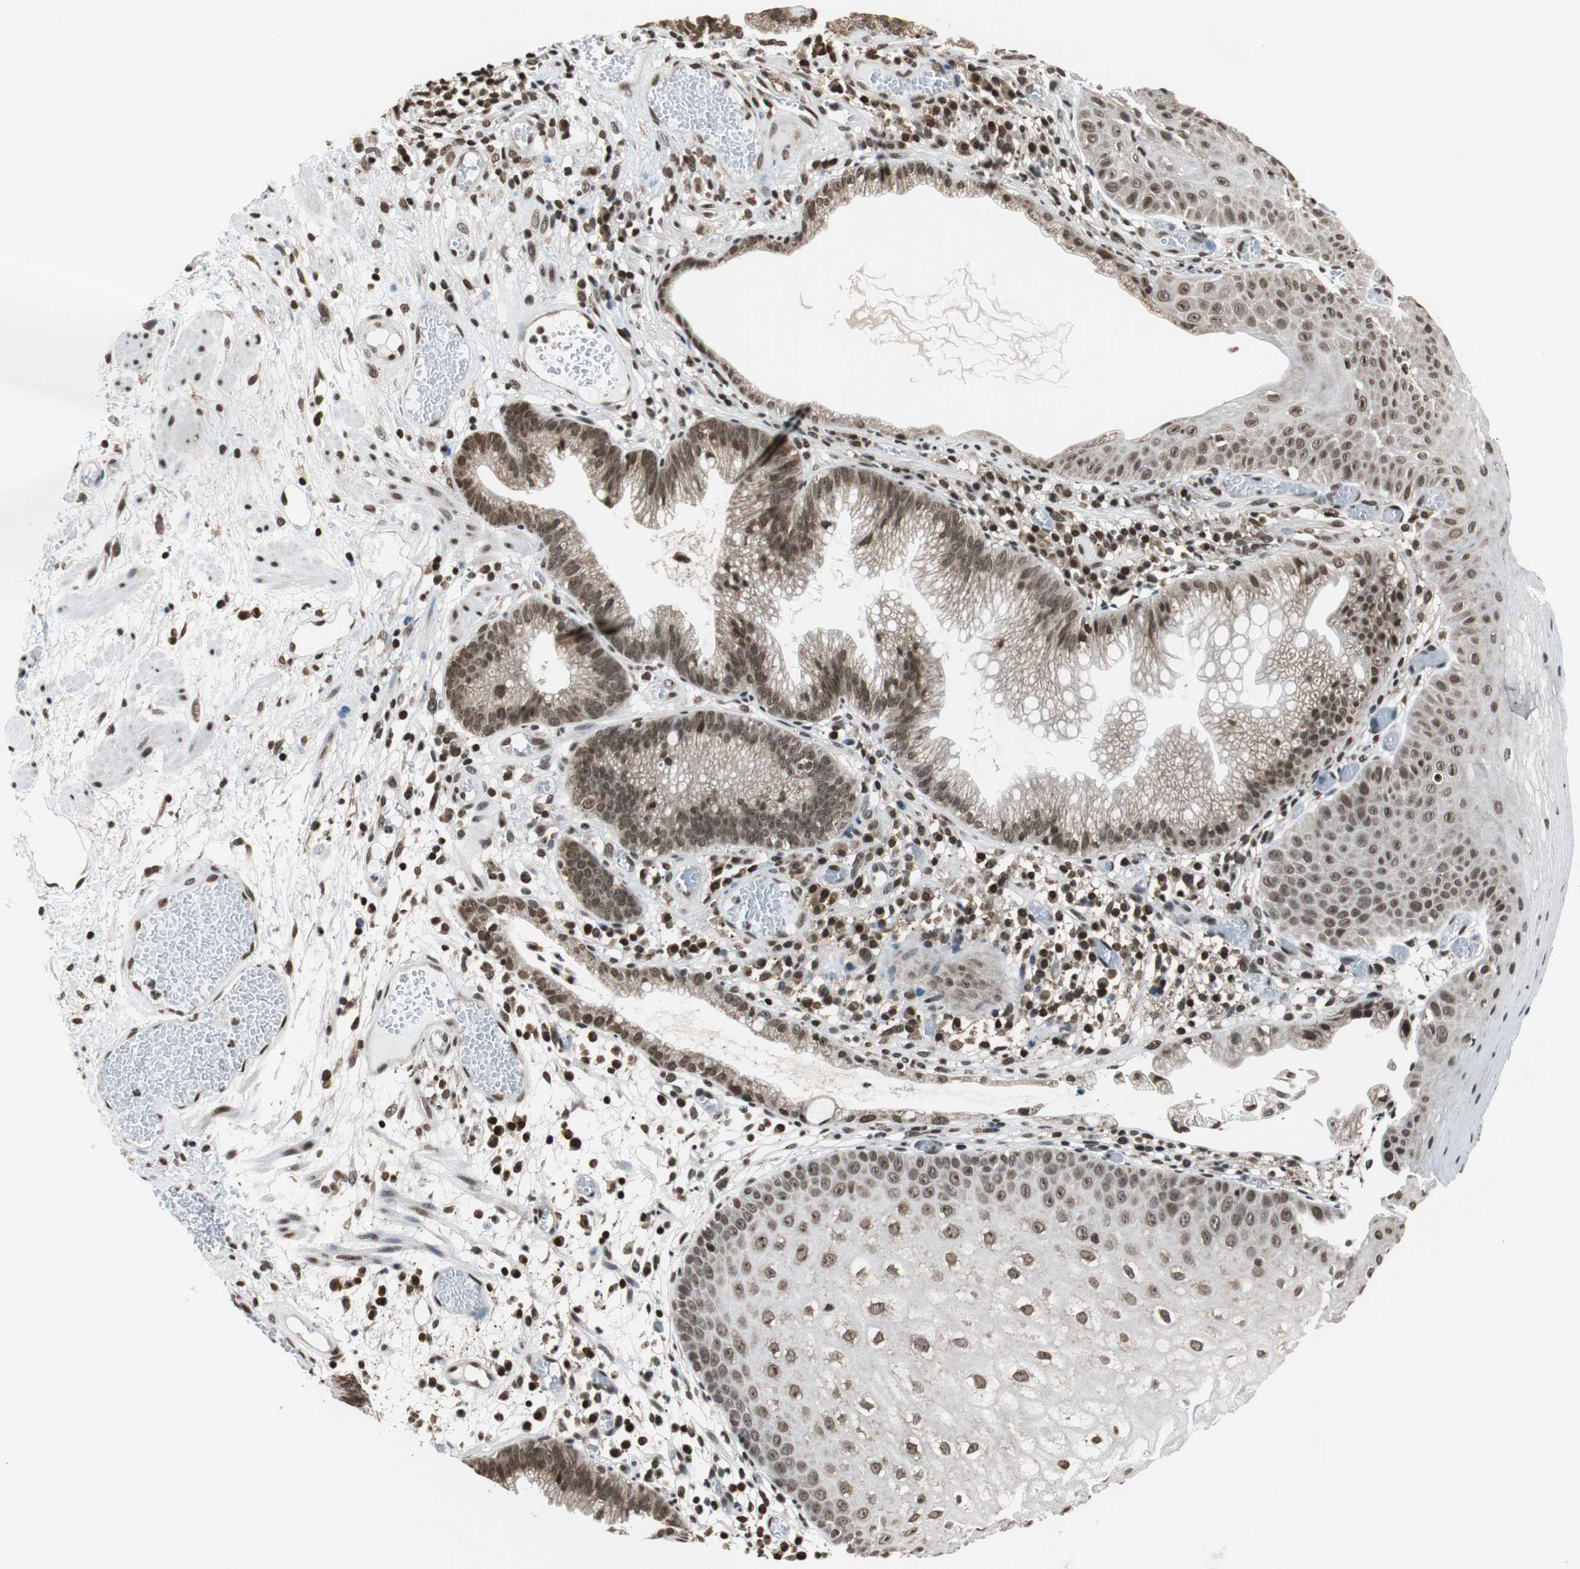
{"staining": {"intensity": "moderate", "quantity": ">75%", "location": "nuclear"}, "tissue": "skin", "cell_type": "Epidermal cells", "image_type": "normal", "snomed": [{"axis": "morphology", "description": "Normal tissue, NOS"}, {"axis": "morphology", "description": "Hemorrhoids"}, {"axis": "morphology", "description": "Inflammation, NOS"}, {"axis": "topography", "description": "Anal"}], "caption": "A brown stain labels moderate nuclear positivity of a protein in epidermal cells of benign skin.", "gene": "REST", "patient": {"sex": "male", "age": 60}}